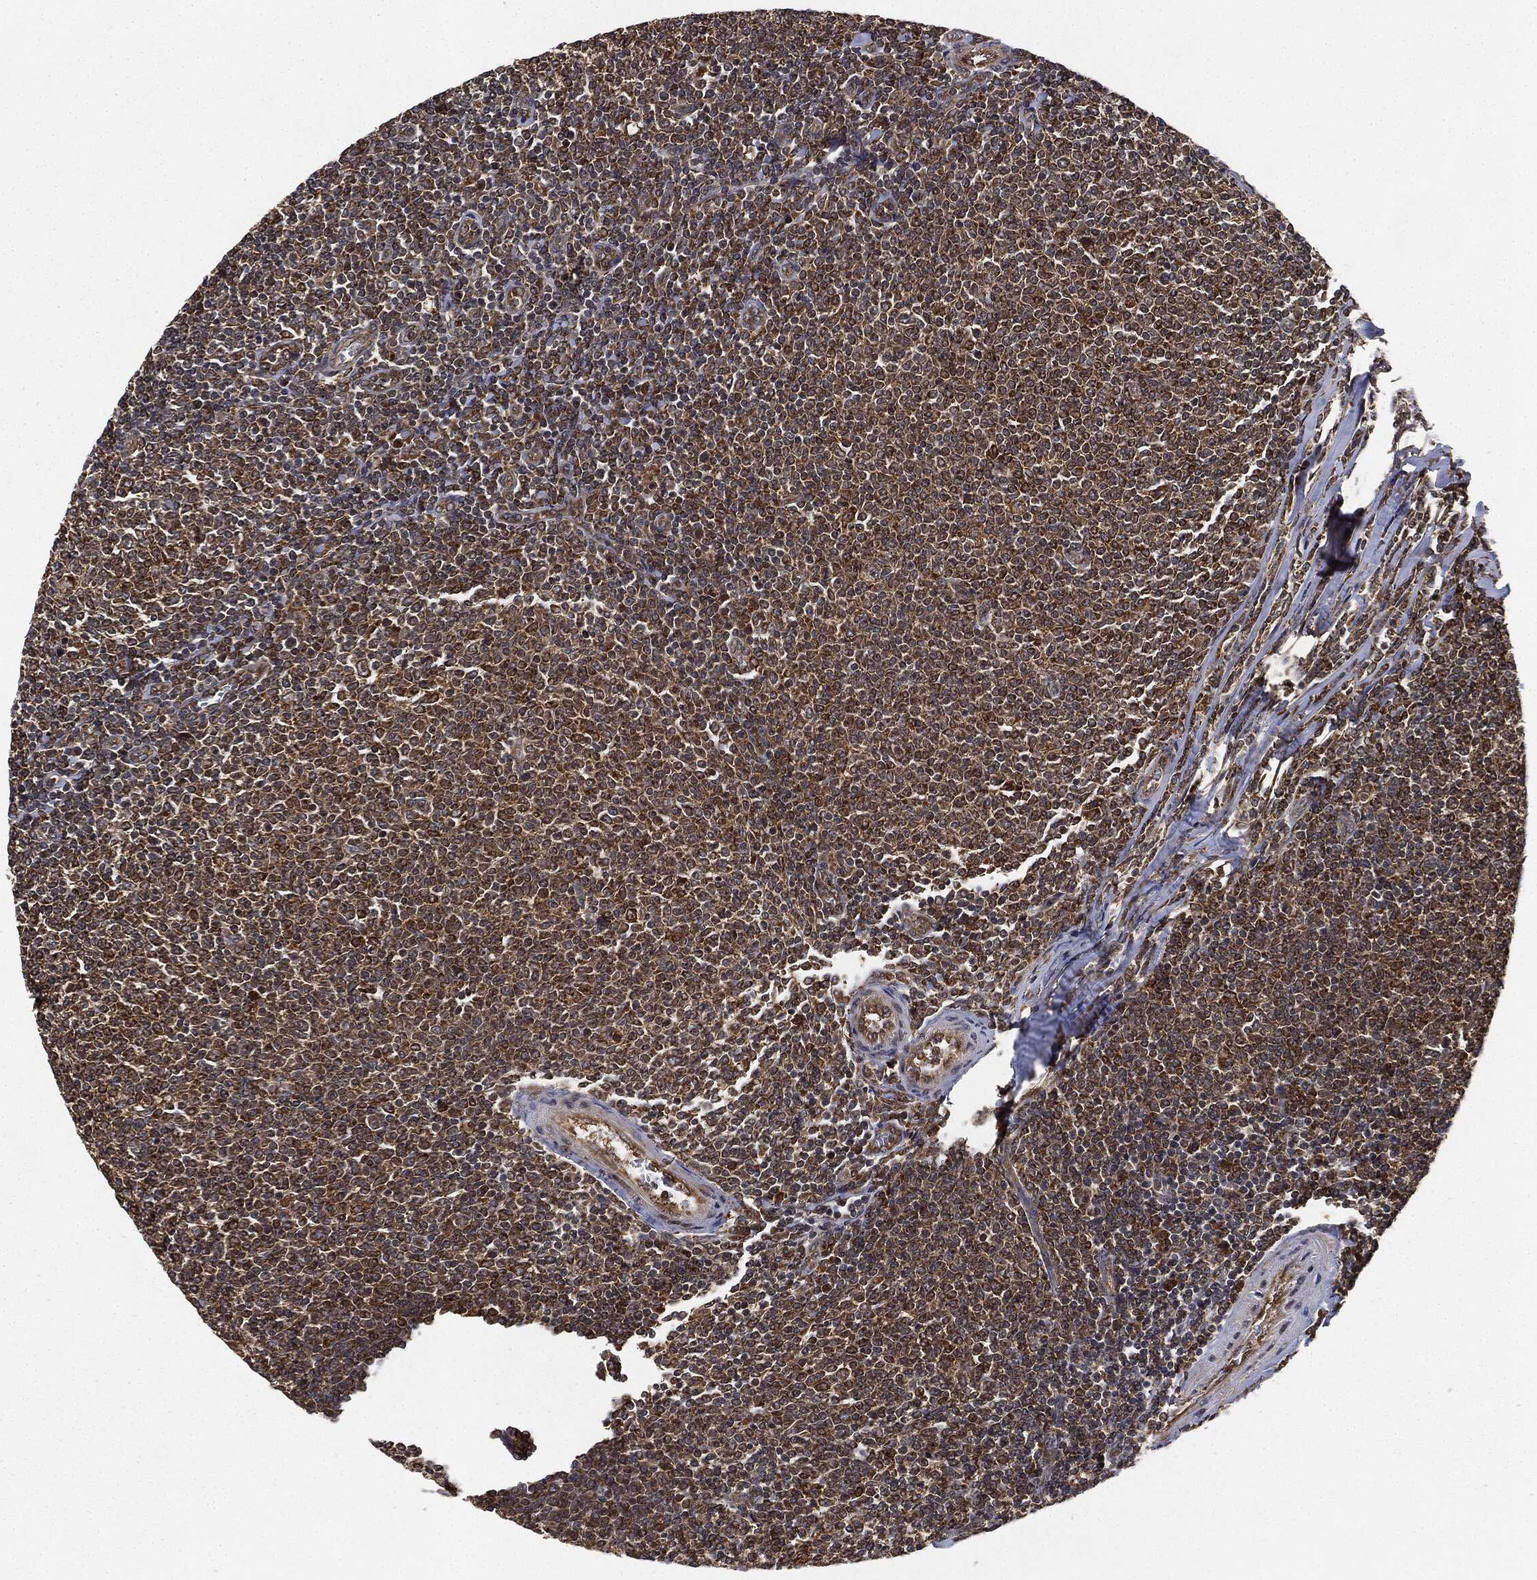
{"staining": {"intensity": "moderate", "quantity": ">75%", "location": "cytoplasmic/membranous"}, "tissue": "lymphoma", "cell_type": "Tumor cells", "image_type": "cancer", "snomed": [{"axis": "morphology", "description": "Malignant lymphoma, non-Hodgkin's type, Low grade"}, {"axis": "topography", "description": "Lymph node"}], "caption": "A micrograph of human lymphoma stained for a protein reveals moderate cytoplasmic/membranous brown staining in tumor cells.", "gene": "MIER2", "patient": {"sex": "male", "age": 52}}